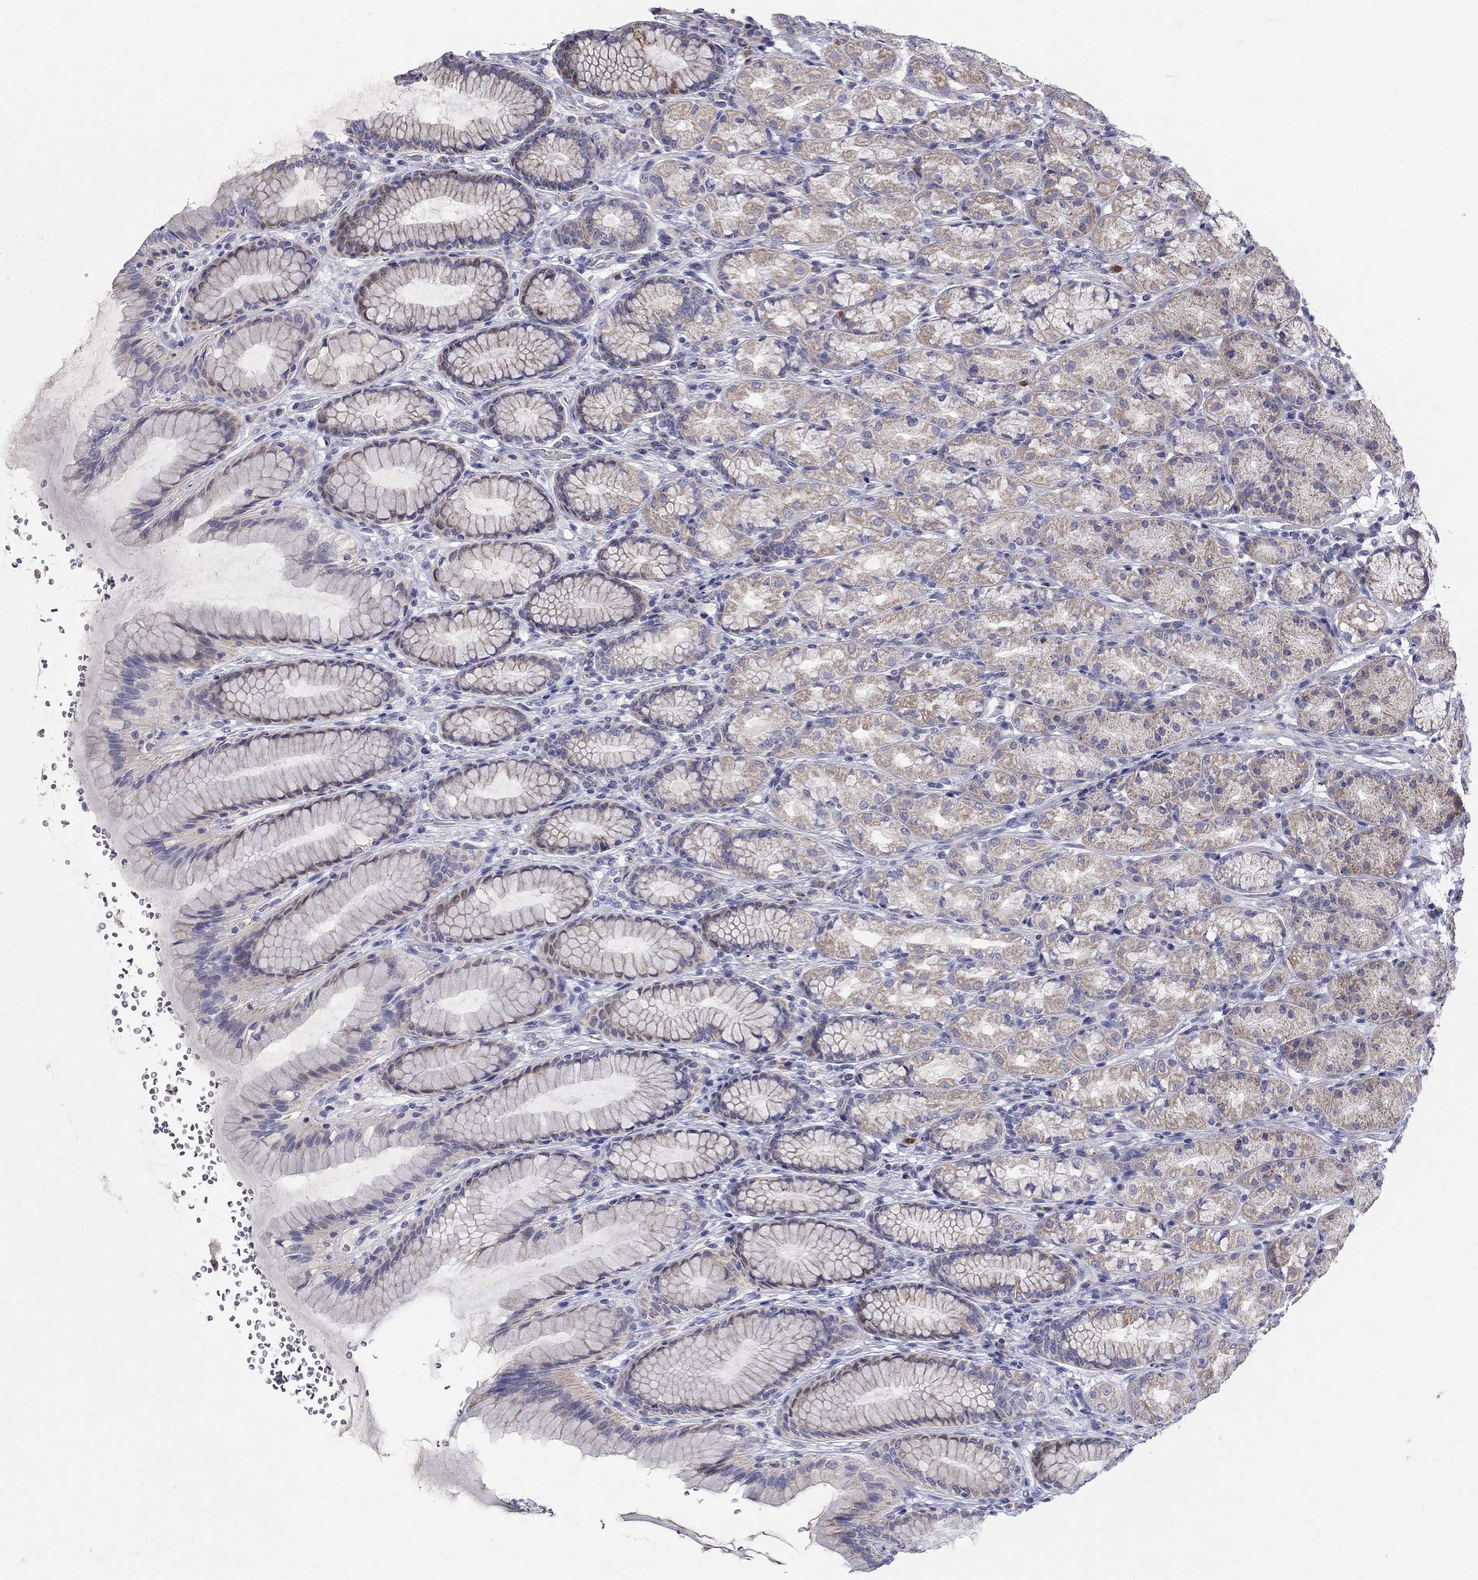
{"staining": {"intensity": "weak", "quantity": "25%-75%", "location": "cytoplasmic/membranous"}, "tissue": "stomach", "cell_type": "Glandular cells", "image_type": "normal", "snomed": [{"axis": "morphology", "description": "Normal tissue, NOS"}, {"axis": "morphology", "description": "Adenocarcinoma, NOS"}, {"axis": "topography", "description": "Stomach"}], "caption": "An IHC image of benign tissue is shown. Protein staining in brown labels weak cytoplasmic/membranous positivity in stomach within glandular cells. (IHC, brightfield microscopy, high magnification).", "gene": "HMX2", "patient": {"sex": "female", "age": 79}}